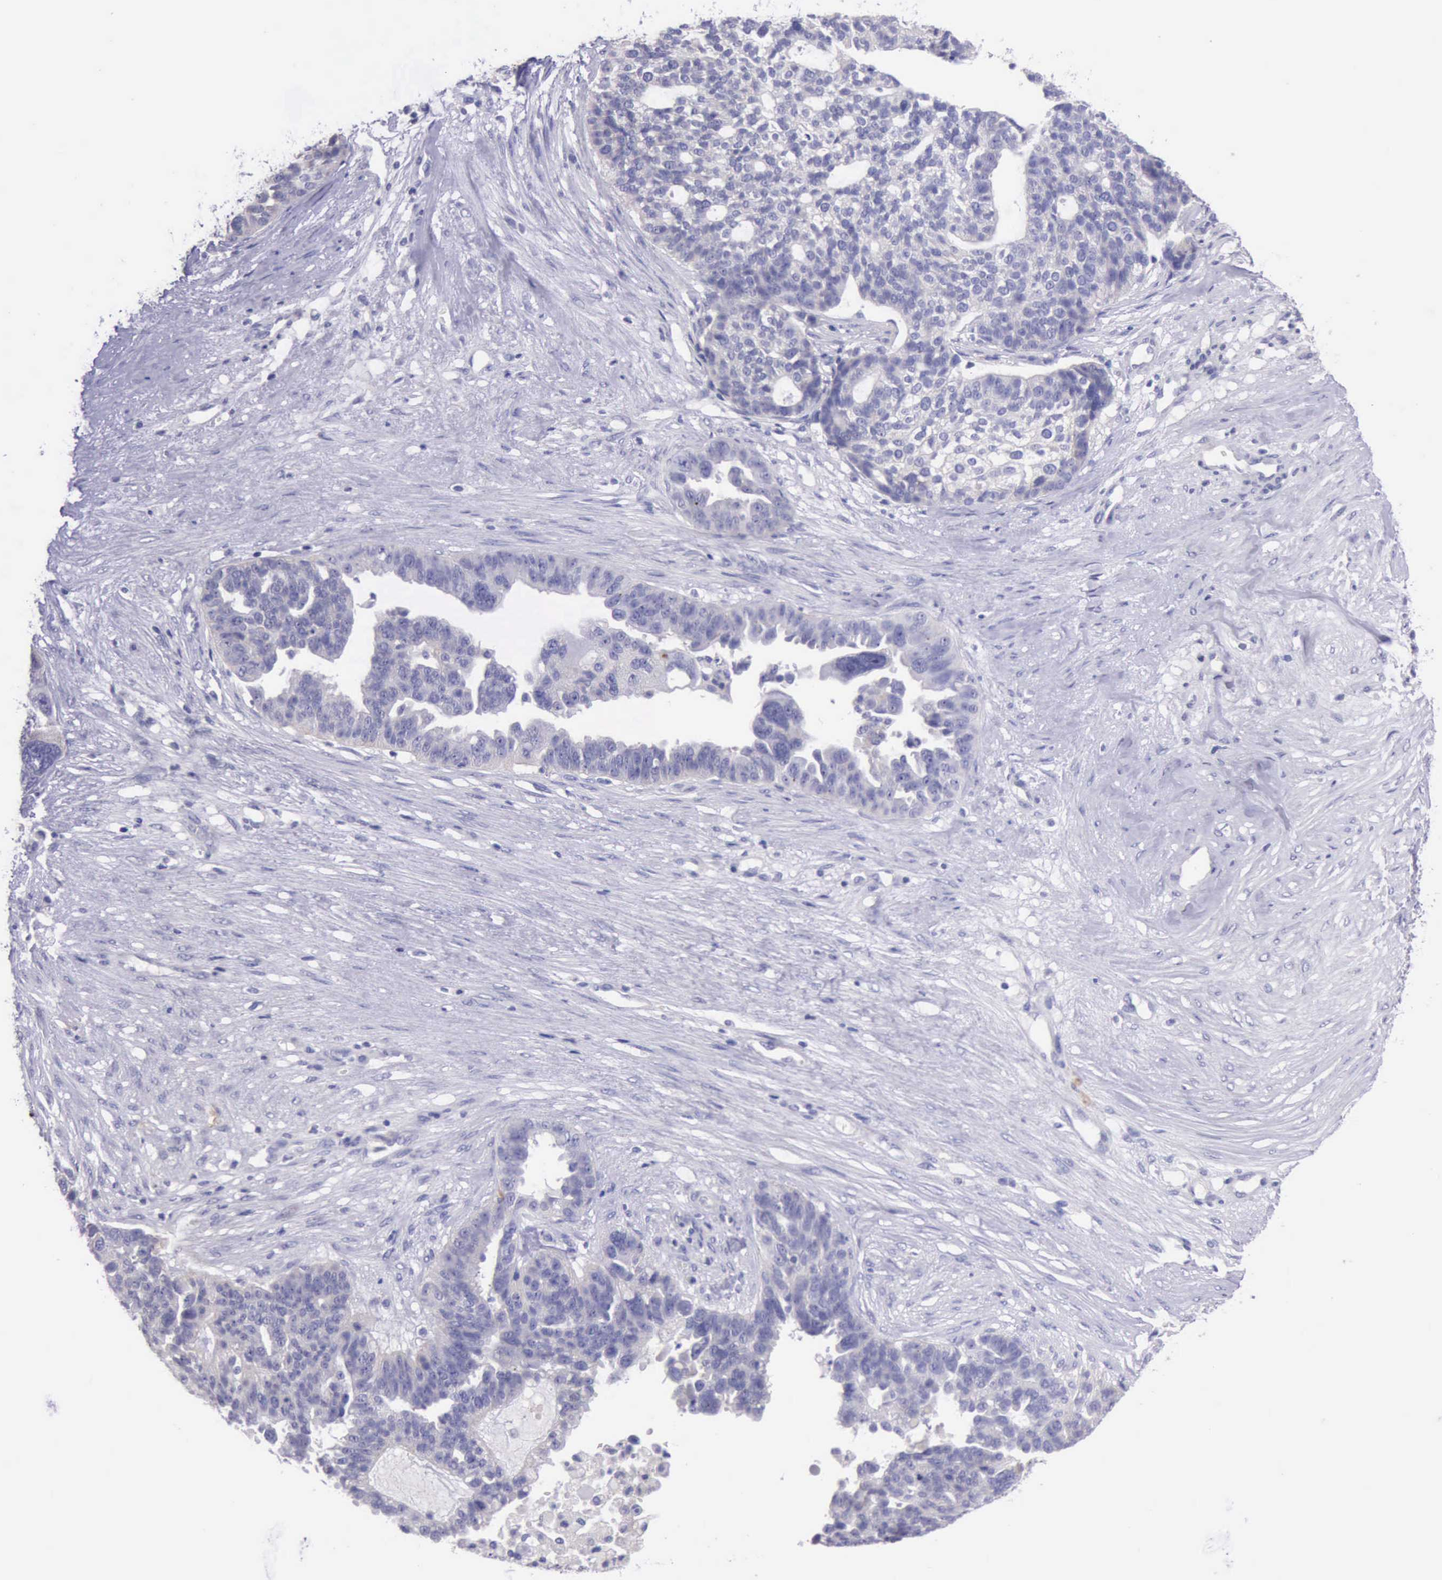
{"staining": {"intensity": "negative", "quantity": "none", "location": "none"}, "tissue": "ovarian cancer", "cell_type": "Tumor cells", "image_type": "cancer", "snomed": [{"axis": "morphology", "description": "Cystadenocarcinoma, serous, NOS"}, {"axis": "topography", "description": "Ovary"}], "caption": "This photomicrograph is of ovarian serous cystadenocarcinoma stained with immunohistochemistry to label a protein in brown with the nuclei are counter-stained blue. There is no staining in tumor cells.", "gene": "LRFN5", "patient": {"sex": "female", "age": 59}}